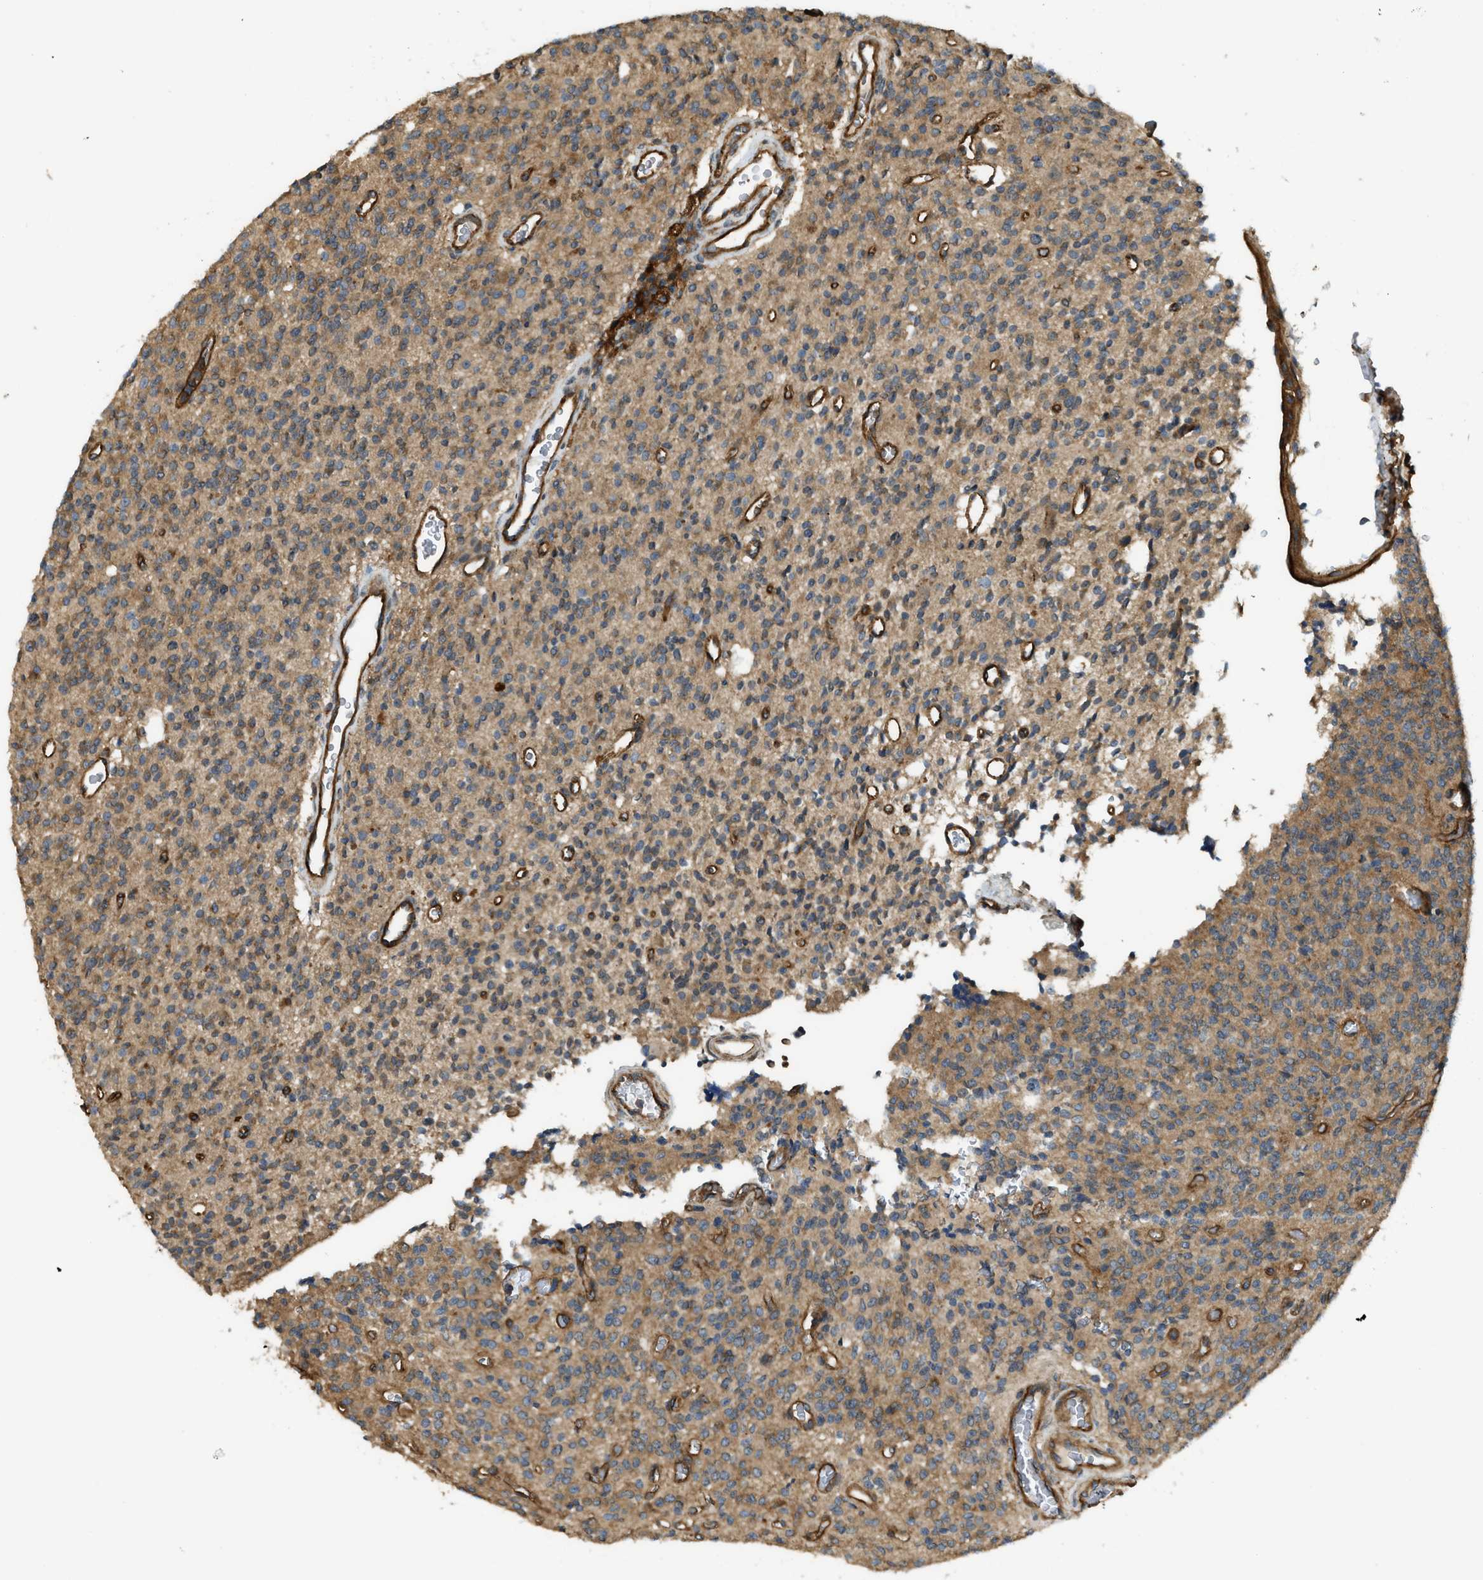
{"staining": {"intensity": "moderate", "quantity": ">75%", "location": "cytoplasmic/membranous"}, "tissue": "glioma", "cell_type": "Tumor cells", "image_type": "cancer", "snomed": [{"axis": "morphology", "description": "Glioma, malignant, High grade"}, {"axis": "topography", "description": "Brain"}], "caption": "Malignant glioma (high-grade) was stained to show a protein in brown. There is medium levels of moderate cytoplasmic/membranous expression in approximately >75% of tumor cells. The protein is shown in brown color, while the nuclei are stained blue.", "gene": "BAG4", "patient": {"sex": "male", "age": 34}}